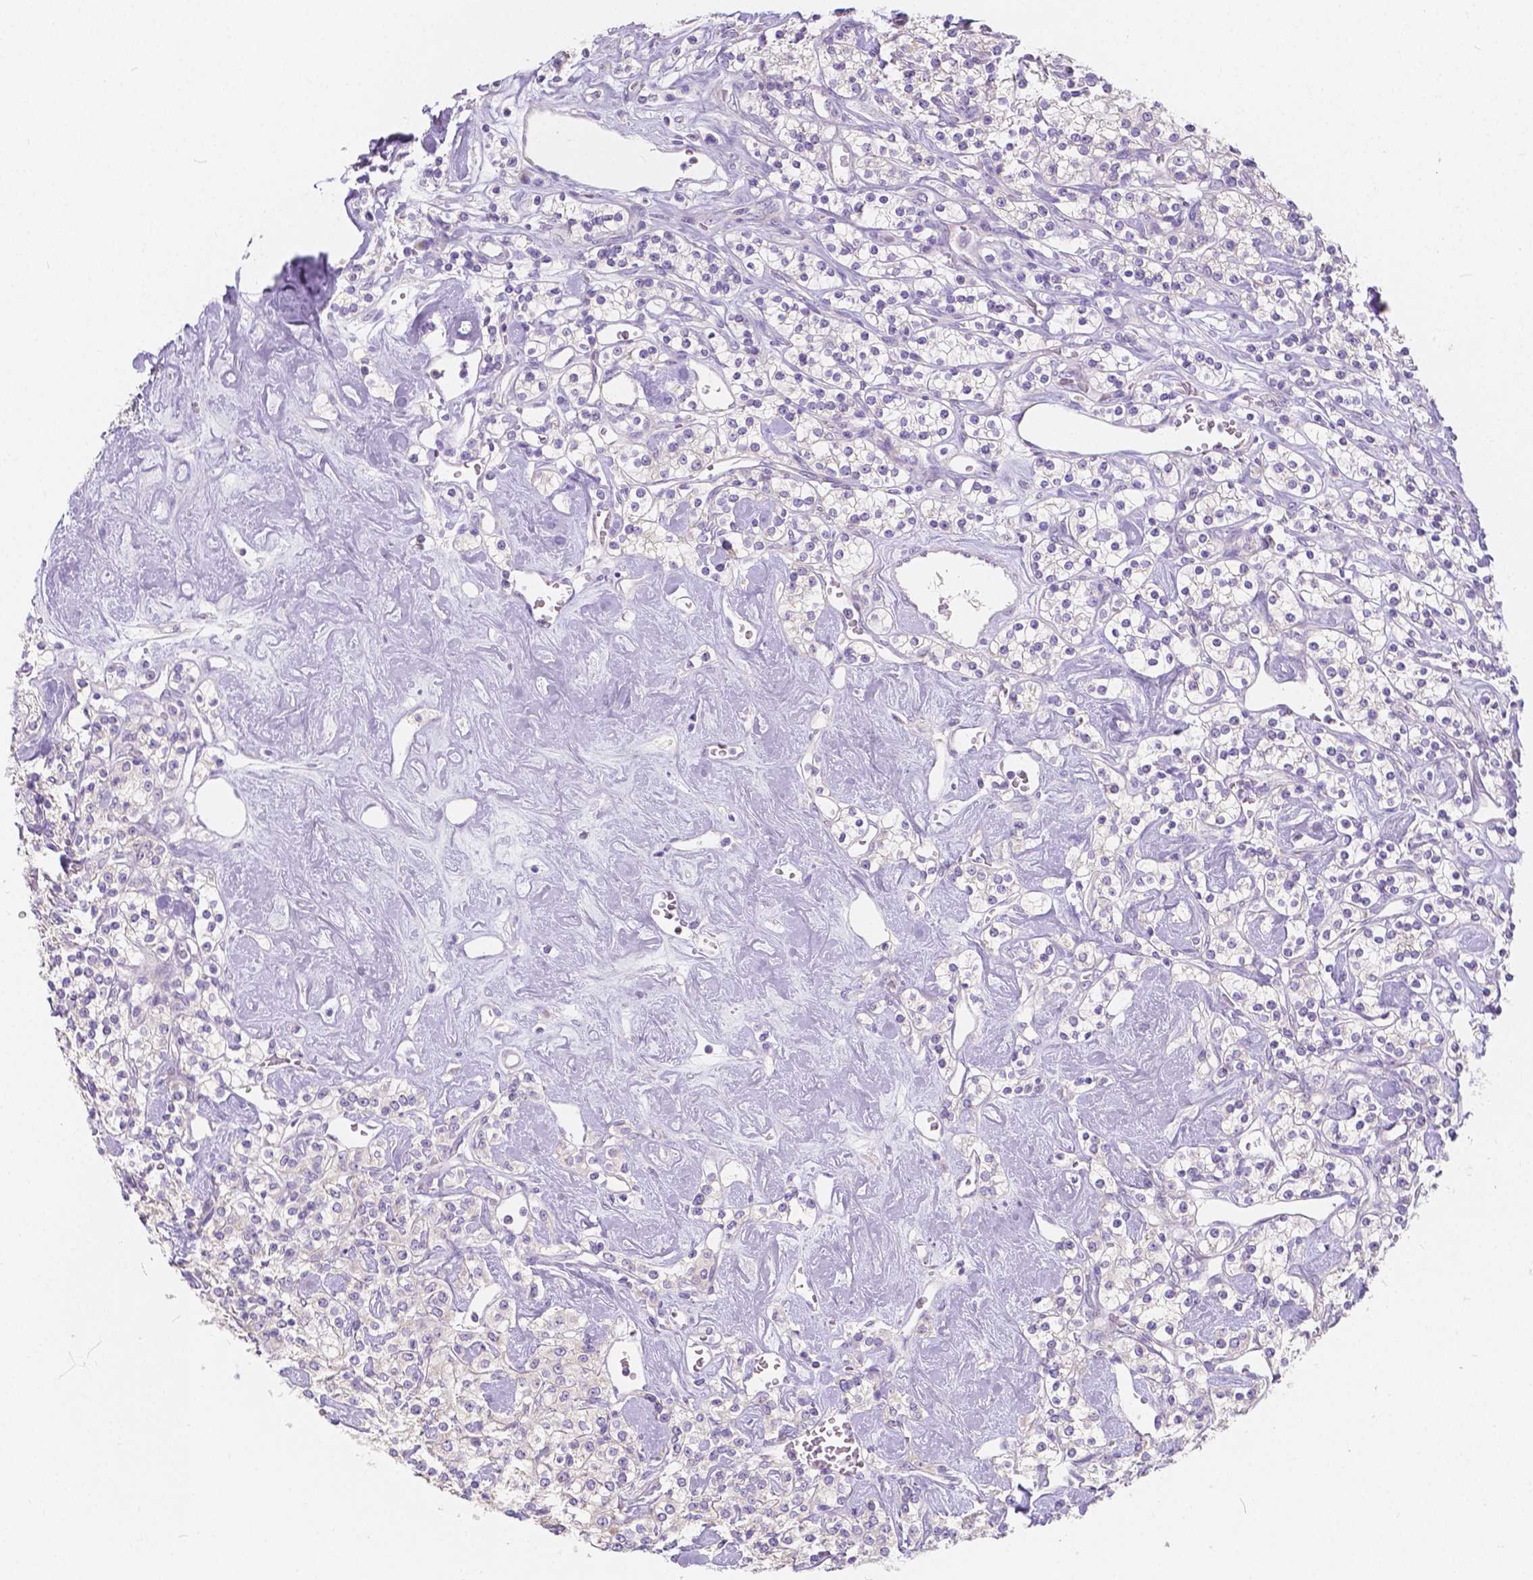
{"staining": {"intensity": "negative", "quantity": "none", "location": "none"}, "tissue": "renal cancer", "cell_type": "Tumor cells", "image_type": "cancer", "snomed": [{"axis": "morphology", "description": "Adenocarcinoma, NOS"}, {"axis": "topography", "description": "Kidney"}], "caption": "Immunohistochemistry (IHC) of renal adenocarcinoma demonstrates no staining in tumor cells.", "gene": "RNF186", "patient": {"sex": "male", "age": 77}}